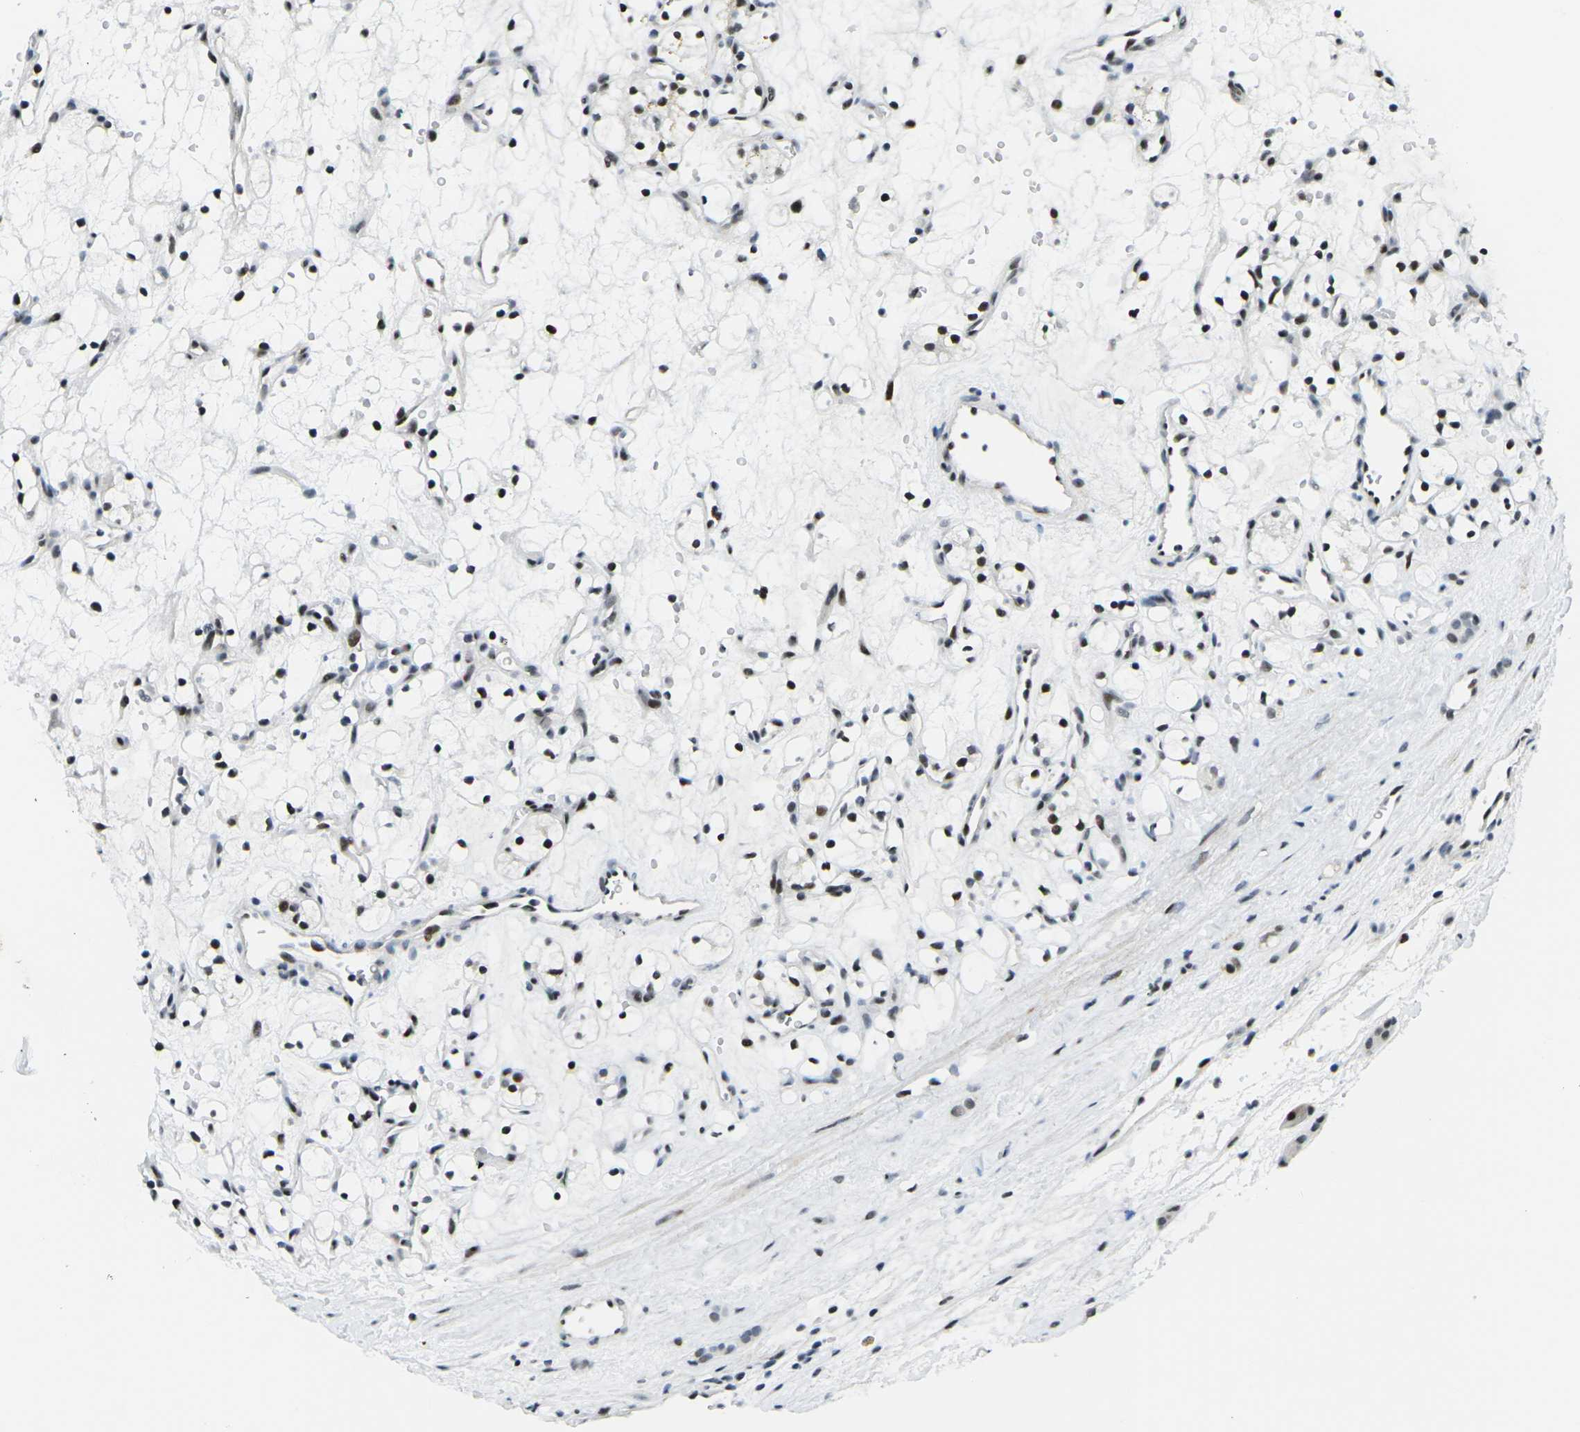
{"staining": {"intensity": "negative", "quantity": "none", "location": "none"}, "tissue": "renal cancer", "cell_type": "Tumor cells", "image_type": "cancer", "snomed": [{"axis": "morphology", "description": "Adenocarcinoma, NOS"}, {"axis": "topography", "description": "Kidney"}], "caption": "Immunohistochemistry micrograph of neoplastic tissue: renal adenocarcinoma stained with DAB displays no significant protein positivity in tumor cells.", "gene": "PRPF8", "patient": {"sex": "female", "age": 60}}